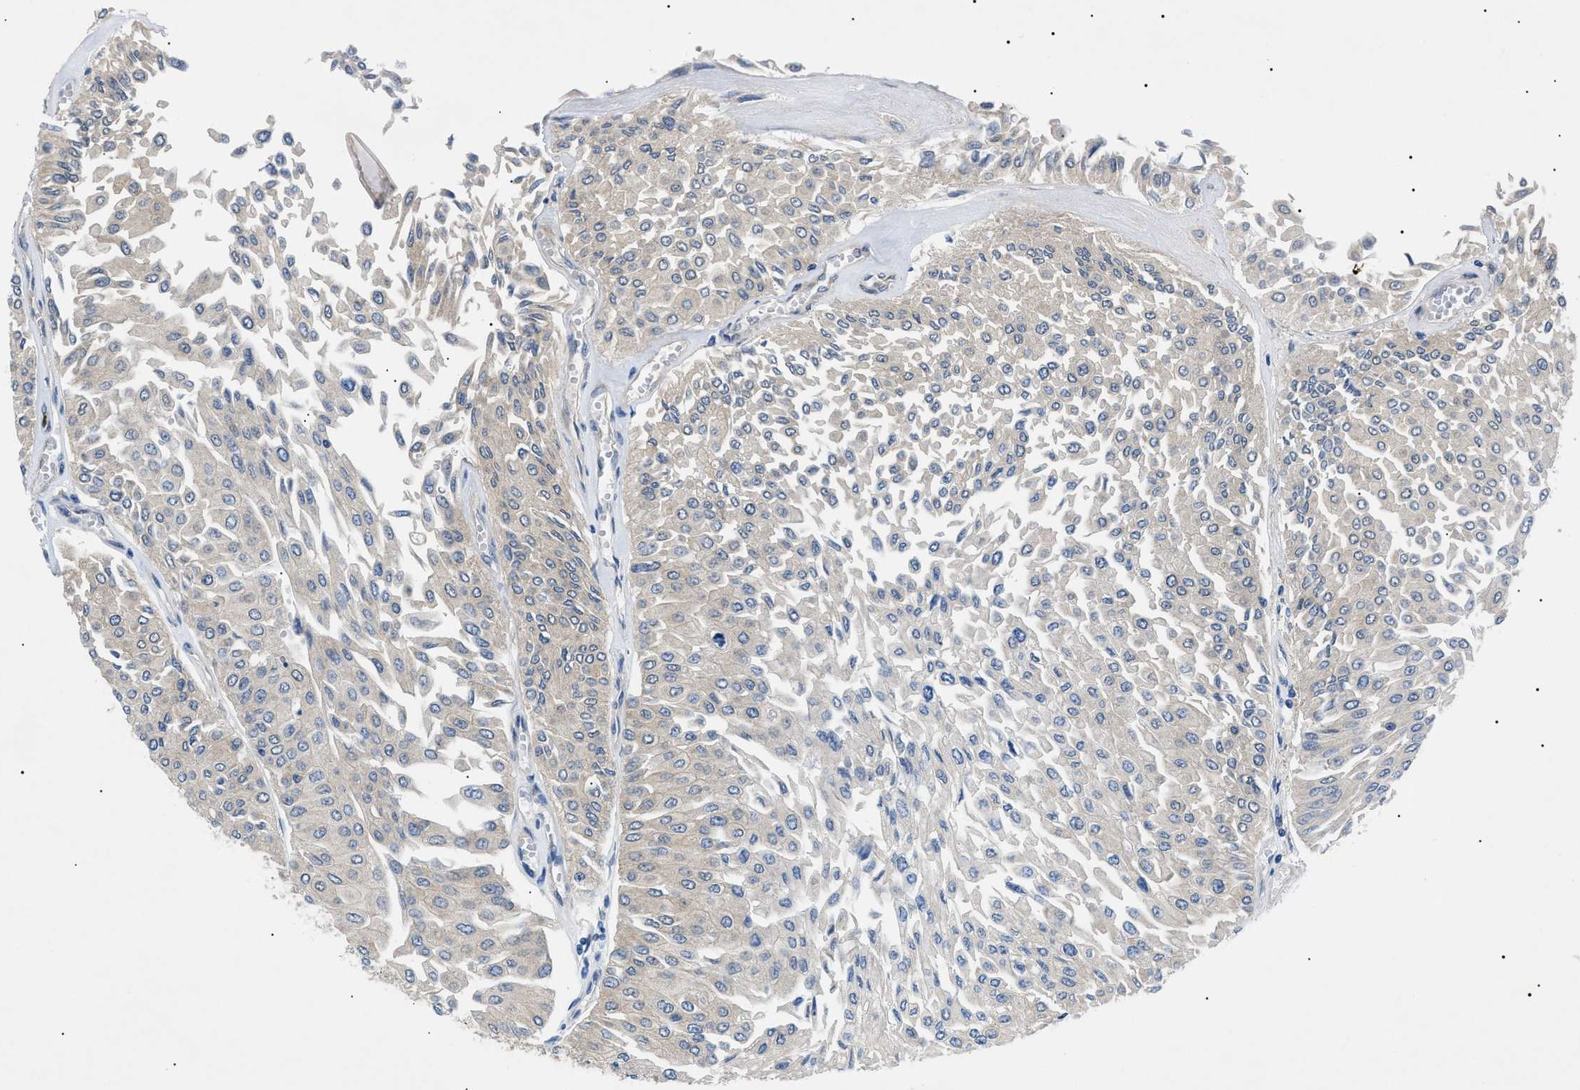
{"staining": {"intensity": "weak", "quantity": ">75%", "location": "cytoplasmic/membranous"}, "tissue": "urothelial cancer", "cell_type": "Tumor cells", "image_type": "cancer", "snomed": [{"axis": "morphology", "description": "Urothelial carcinoma, Low grade"}, {"axis": "topography", "description": "Urinary bladder"}], "caption": "Protein staining reveals weak cytoplasmic/membranous expression in approximately >75% of tumor cells in urothelial carcinoma (low-grade).", "gene": "RIPK1", "patient": {"sex": "male", "age": 67}}